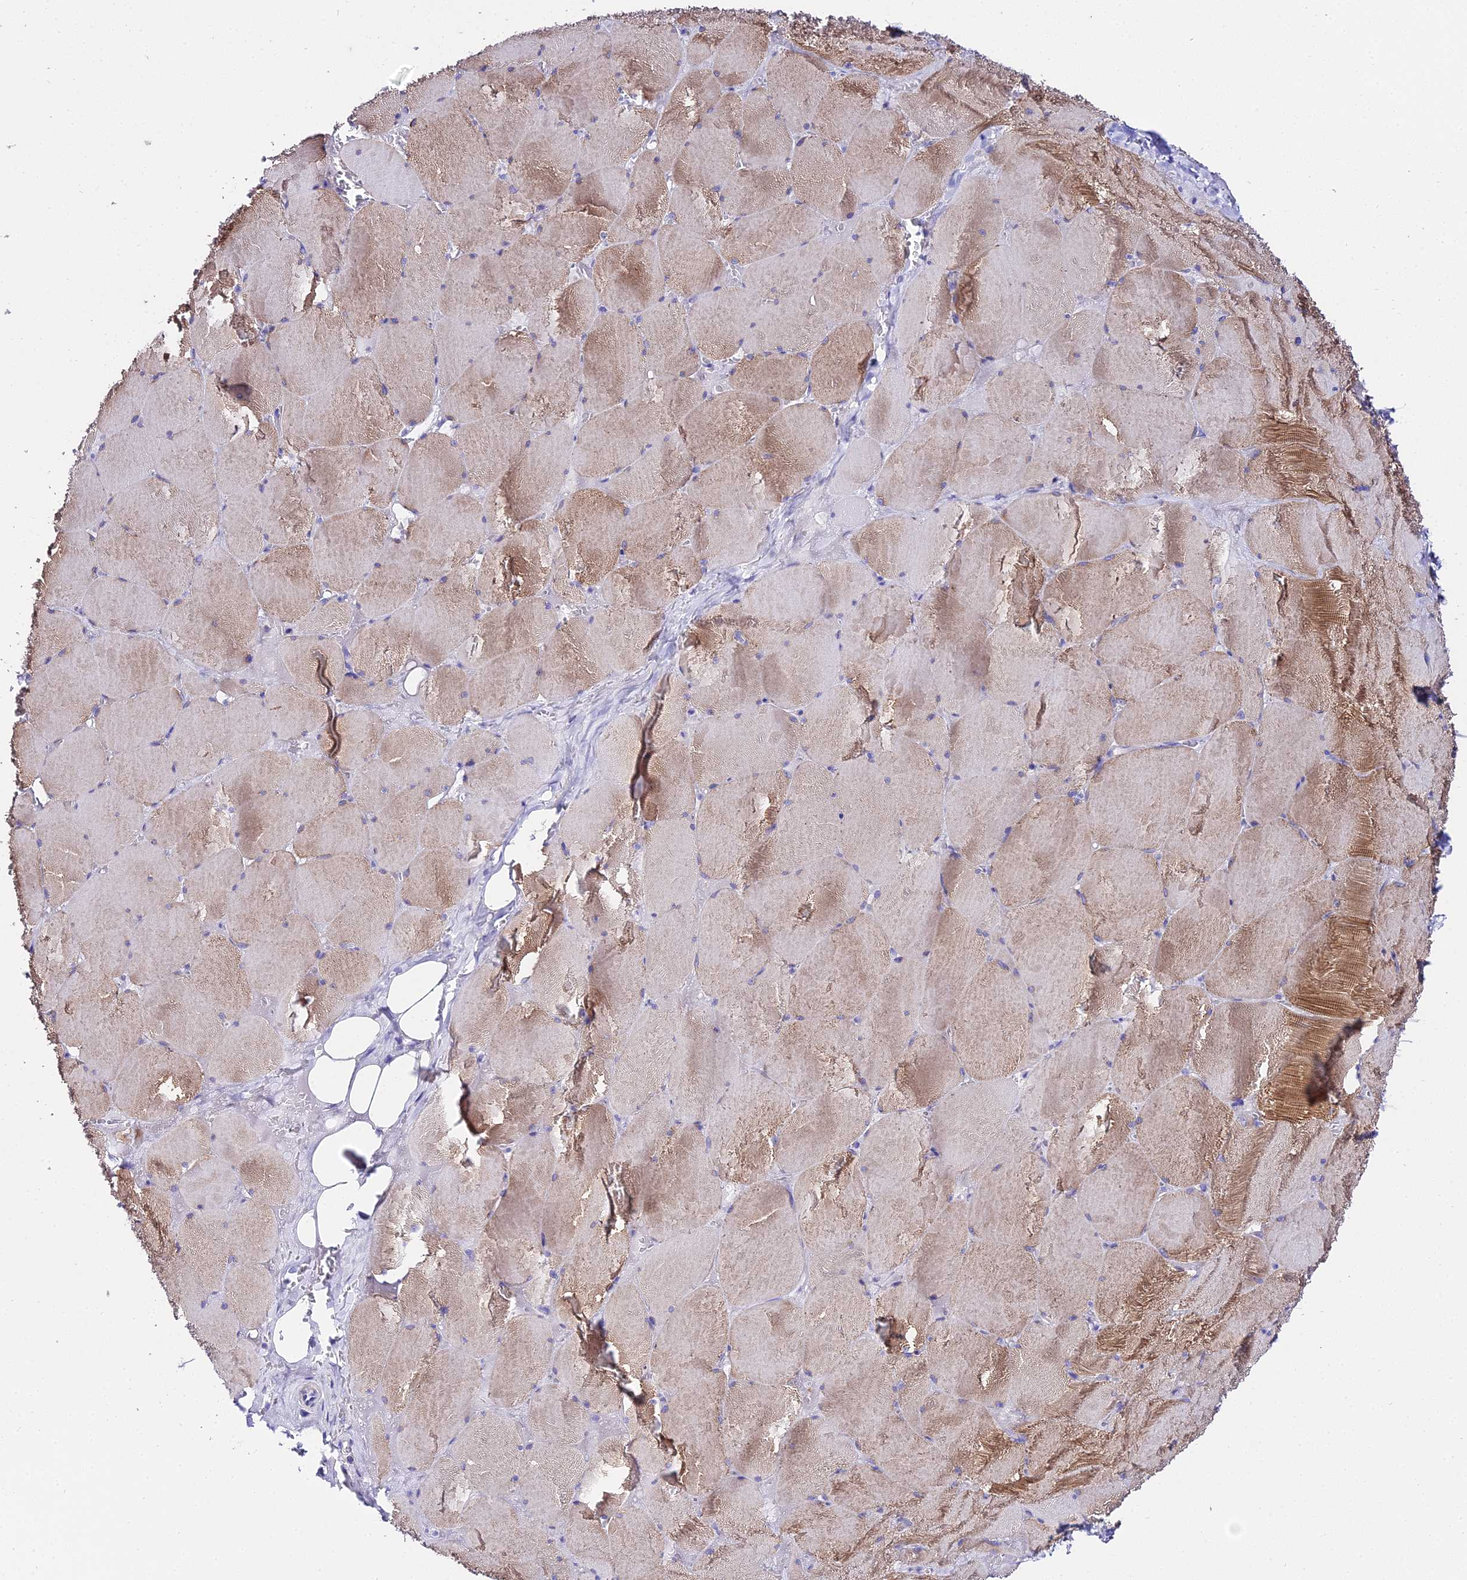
{"staining": {"intensity": "moderate", "quantity": "25%-75%", "location": "cytoplasmic/membranous"}, "tissue": "skeletal muscle", "cell_type": "Myocytes", "image_type": "normal", "snomed": [{"axis": "morphology", "description": "Normal tissue, NOS"}, {"axis": "topography", "description": "Skeletal muscle"}, {"axis": "topography", "description": "Head-Neck"}], "caption": "The micrograph exhibits a brown stain indicating the presence of a protein in the cytoplasmic/membranous of myocytes in skeletal muscle.", "gene": "TMEM117", "patient": {"sex": "male", "age": 66}}